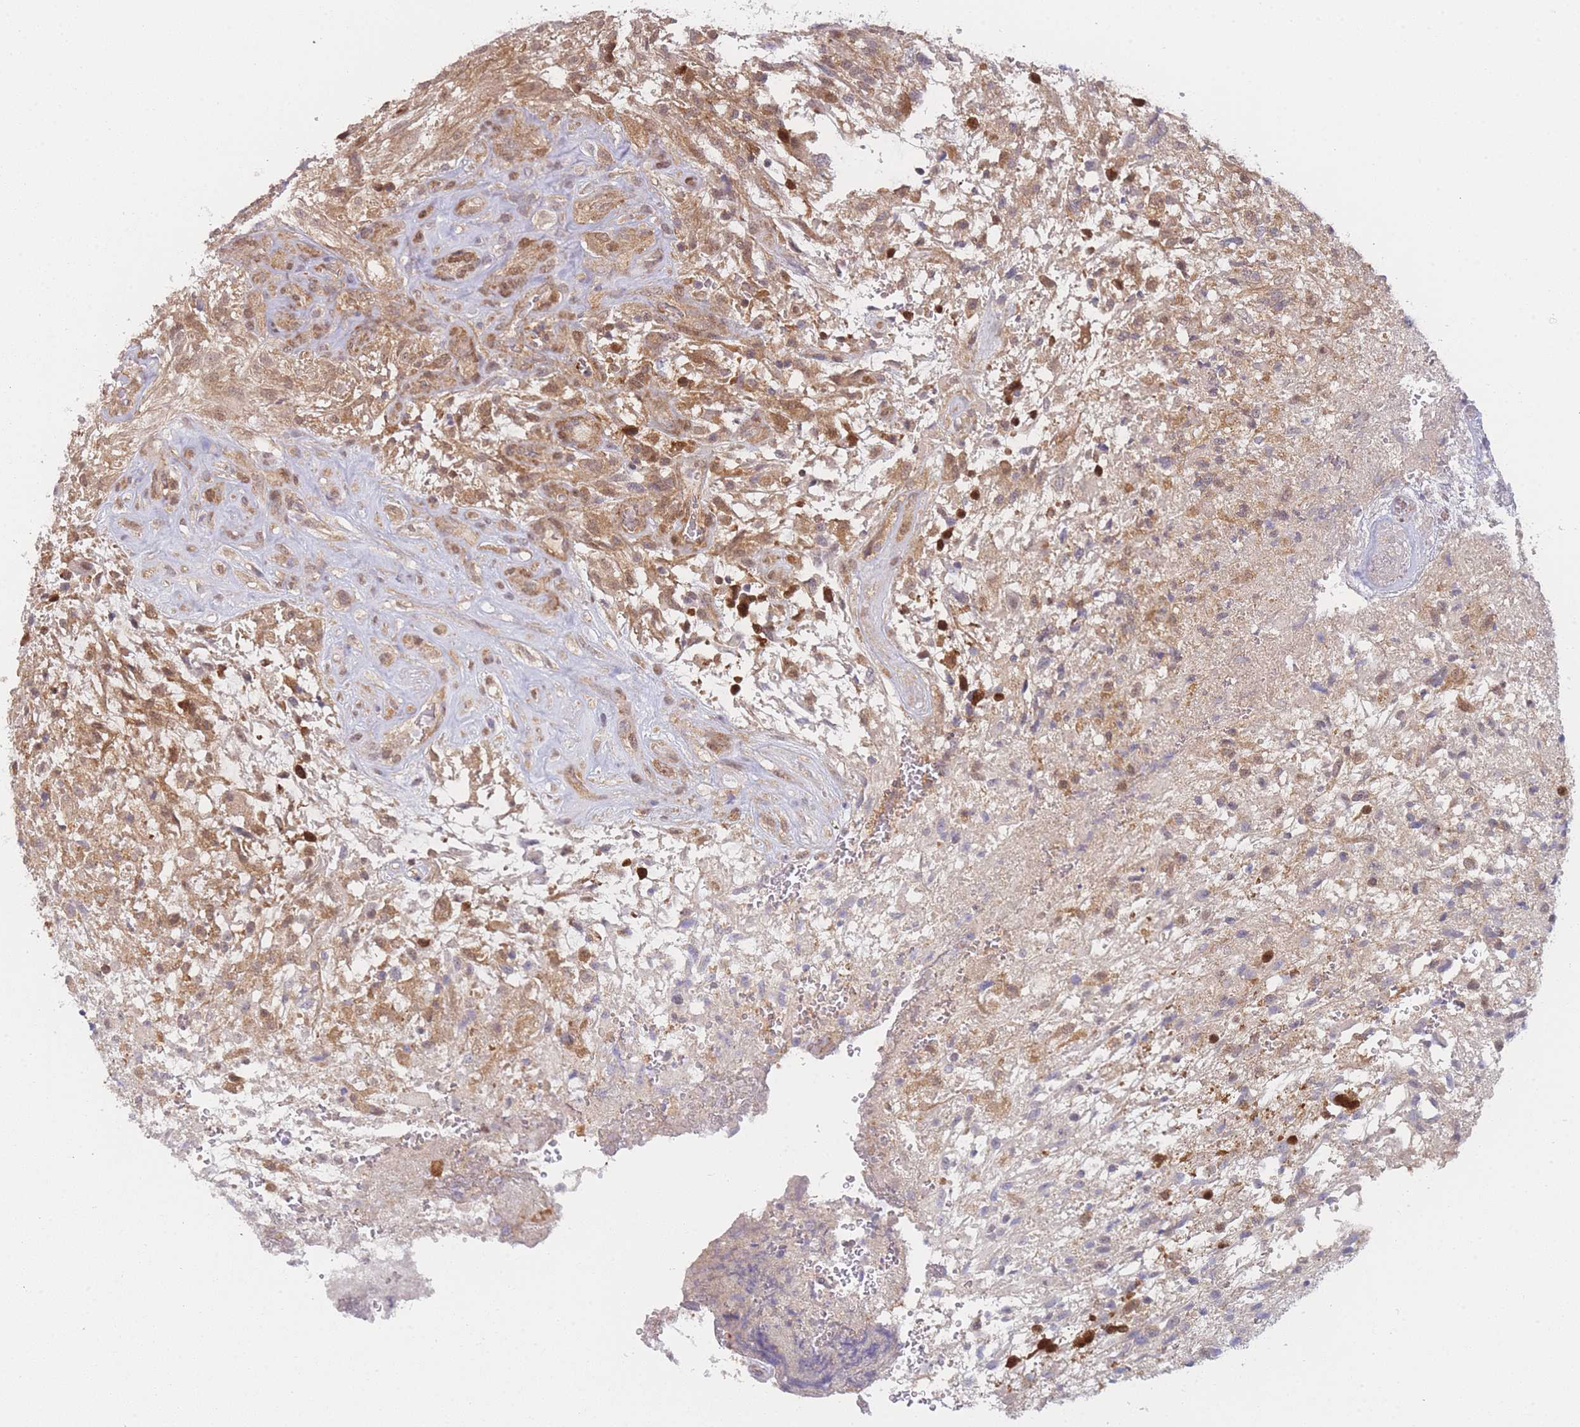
{"staining": {"intensity": "moderate", "quantity": "<25%", "location": "cytoplasmic/membranous"}, "tissue": "glioma", "cell_type": "Tumor cells", "image_type": "cancer", "snomed": [{"axis": "morphology", "description": "Glioma, malignant, High grade"}, {"axis": "topography", "description": "Brain"}], "caption": "IHC histopathology image of neoplastic tissue: human high-grade glioma (malignant) stained using IHC reveals low levels of moderate protein expression localized specifically in the cytoplasmic/membranous of tumor cells, appearing as a cytoplasmic/membranous brown color.", "gene": "MRI1", "patient": {"sex": "male", "age": 56}}